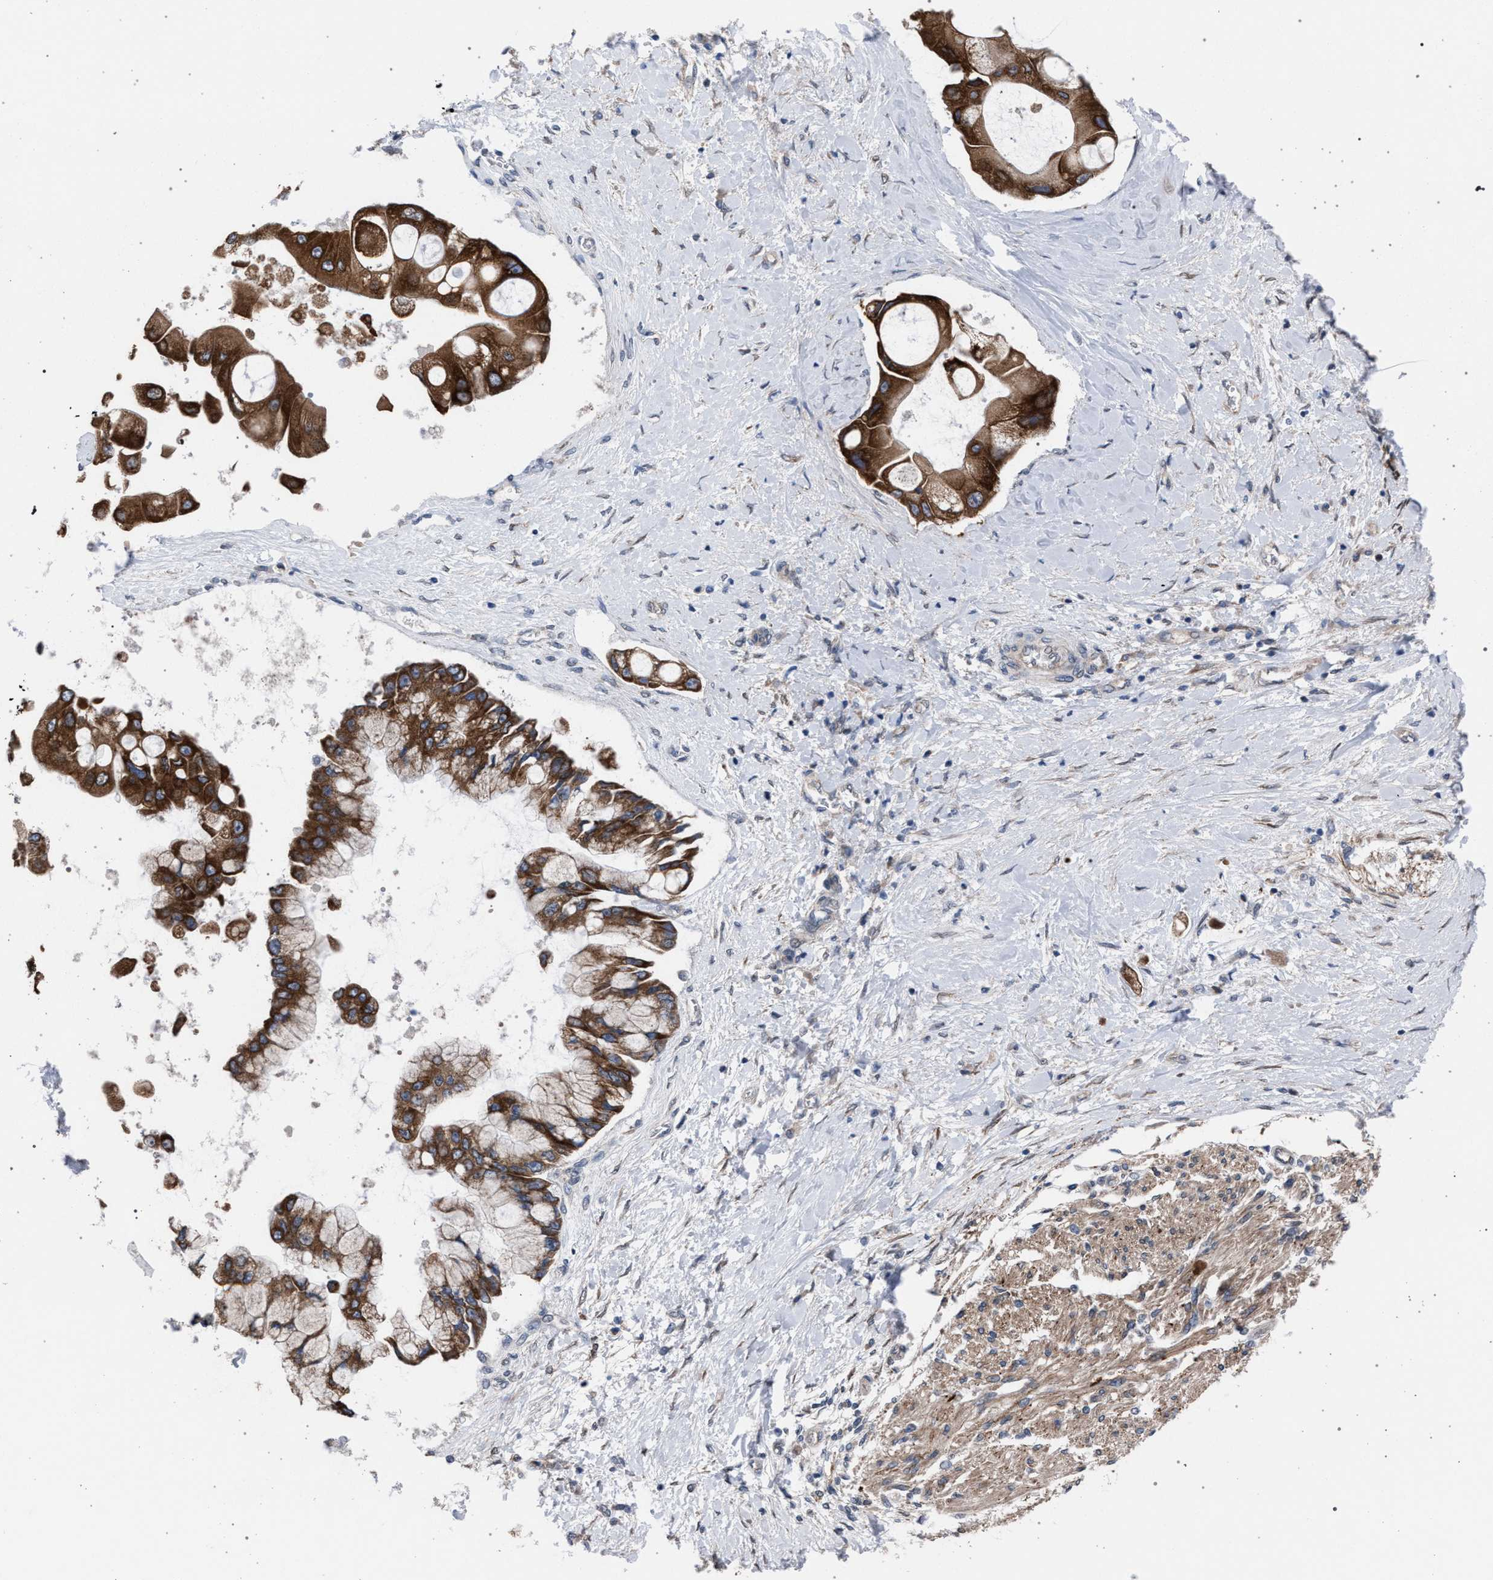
{"staining": {"intensity": "strong", "quantity": ">75%", "location": "cytoplasmic/membranous"}, "tissue": "liver cancer", "cell_type": "Tumor cells", "image_type": "cancer", "snomed": [{"axis": "morphology", "description": "Cholangiocarcinoma"}, {"axis": "topography", "description": "Liver"}], "caption": "A high amount of strong cytoplasmic/membranous staining is appreciated in approximately >75% of tumor cells in liver cholangiocarcinoma tissue.", "gene": "ARPC5L", "patient": {"sex": "male", "age": 50}}